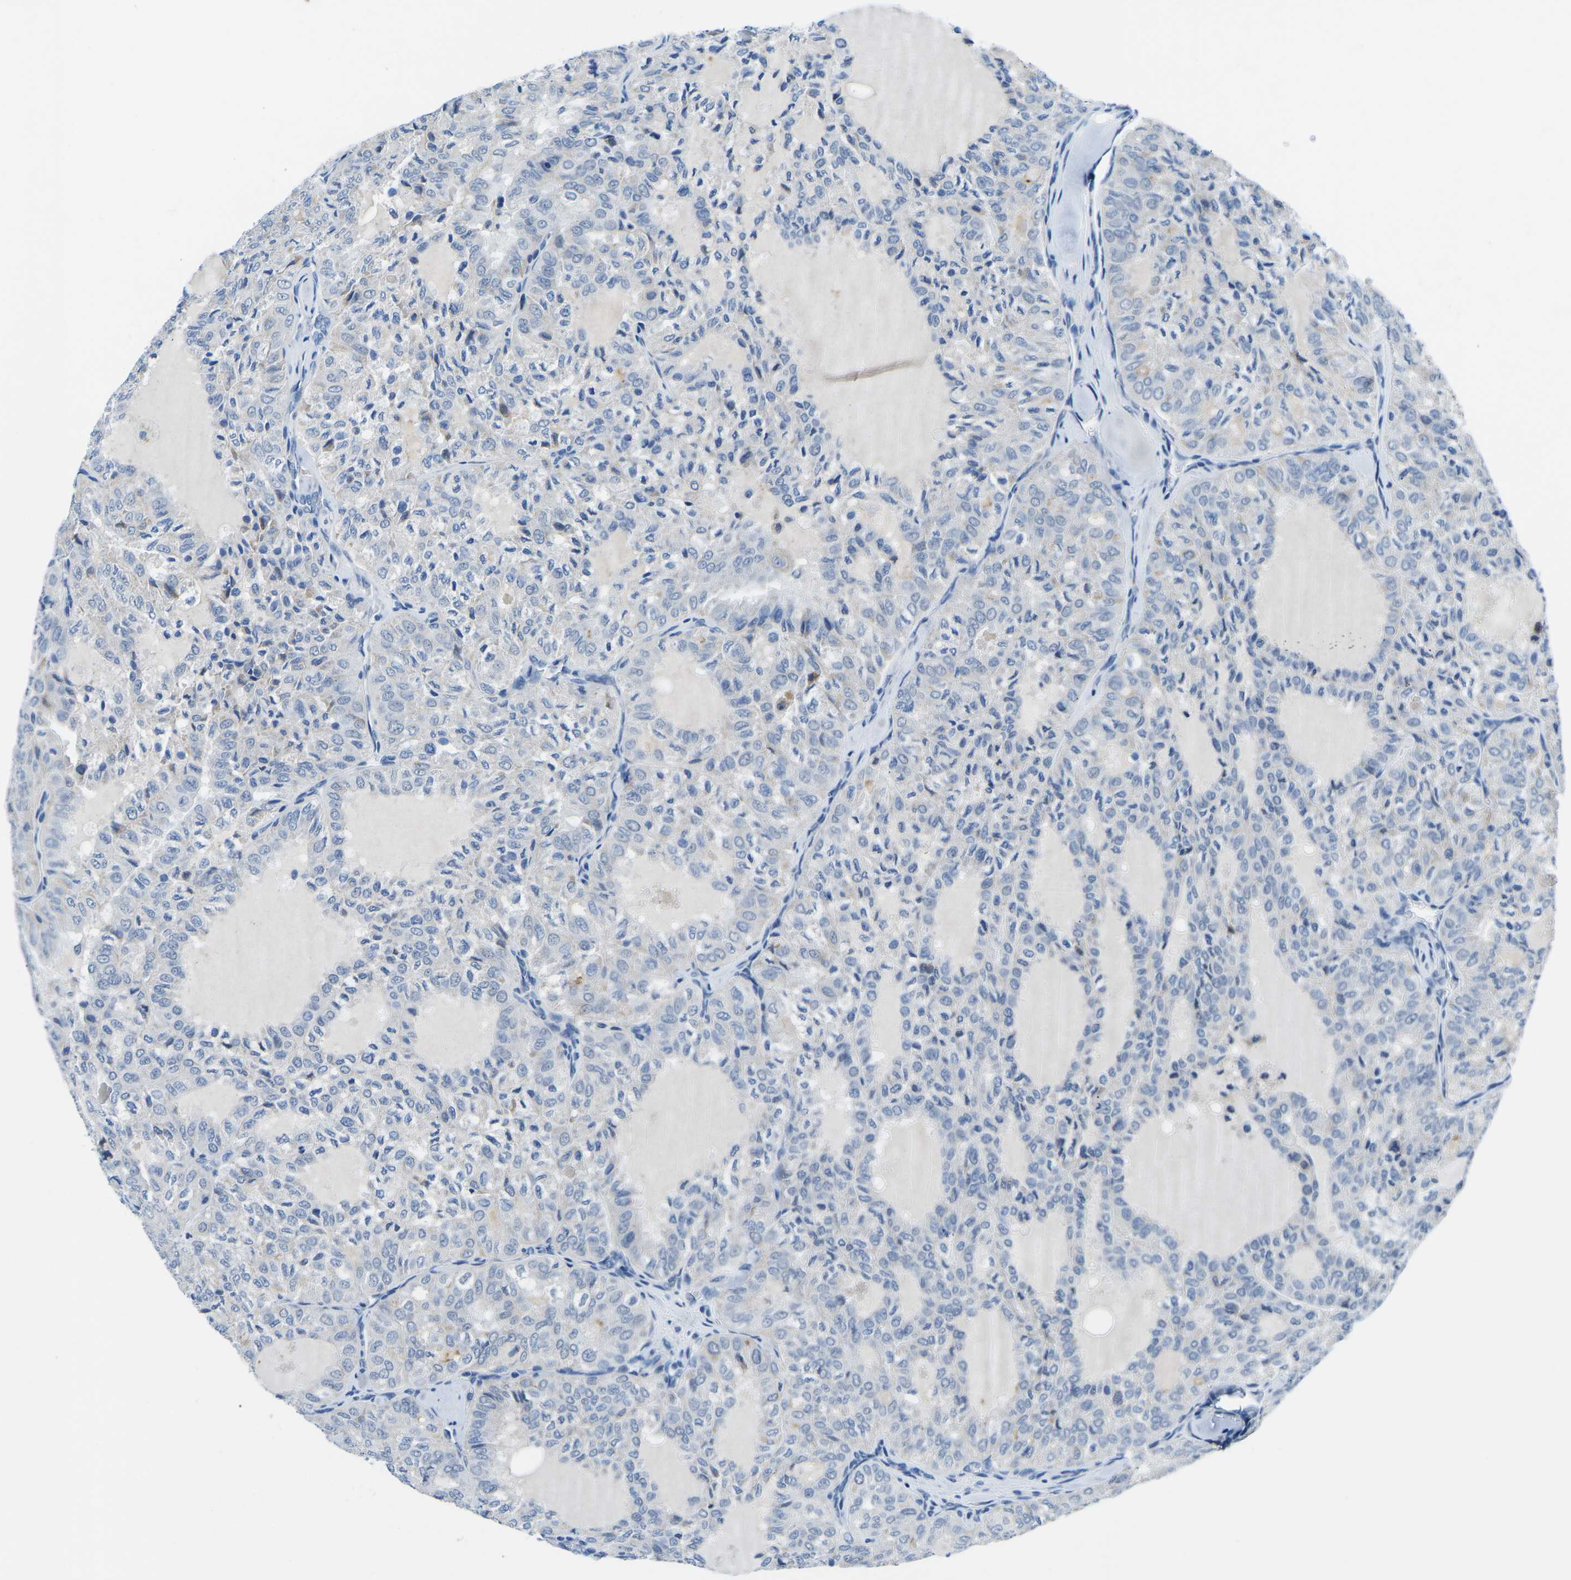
{"staining": {"intensity": "weak", "quantity": "<25%", "location": "cytoplasmic/membranous"}, "tissue": "thyroid cancer", "cell_type": "Tumor cells", "image_type": "cancer", "snomed": [{"axis": "morphology", "description": "Follicular adenoma carcinoma, NOS"}, {"axis": "topography", "description": "Thyroid gland"}], "caption": "The immunohistochemistry image has no significant expression in tumor cells of thyroid cancer tissue. (DAB (3,3'-diaminobenzidine) immunohistochemistry, high magnification).", "gene": "TM6SF1", "patient": {"sex": "male", "age": 75}}